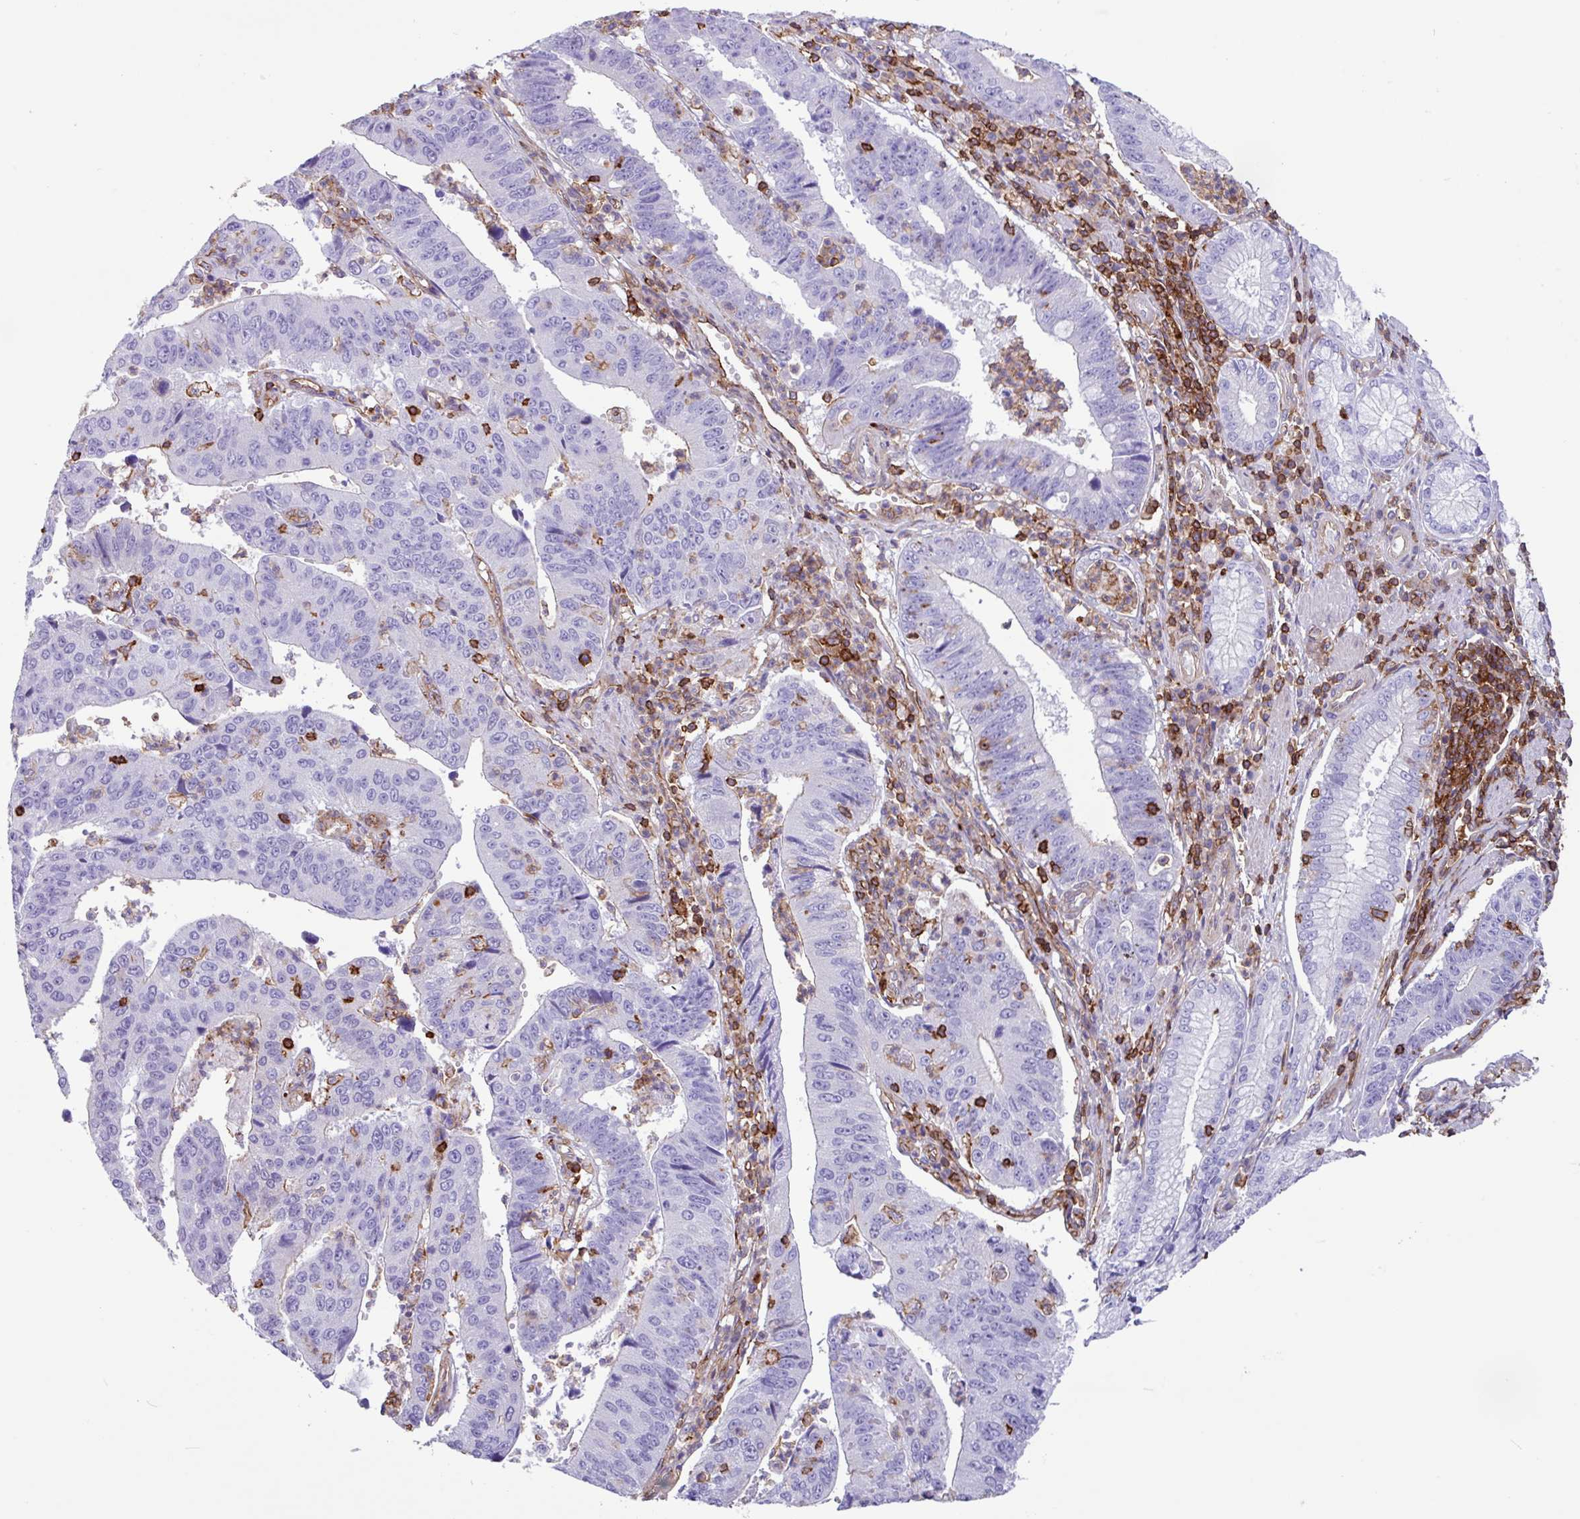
{"staining": {"intensity": "negative", "quantity": "none", "location": "none"}, "tissue": "stomach cancer", "cell_type": "Tumor cells", "image_type": "cancer", "snomed": [{"axis": "morphology", "description": "Adenocarcinoma, NOS"}, {"axis": "topography", "description": "Stomach"}], "caption": "Immunohistochemistry of human stomach cancer demonstrates no expression in tumor cells. (DAB (3,3'-diaminobenzidine) immunohistochemistry (IHC) visualized using brightfield microscopy, high magnification).", "gene": "PPP1R18", "patient": {"sex": "male", "age": 59}}